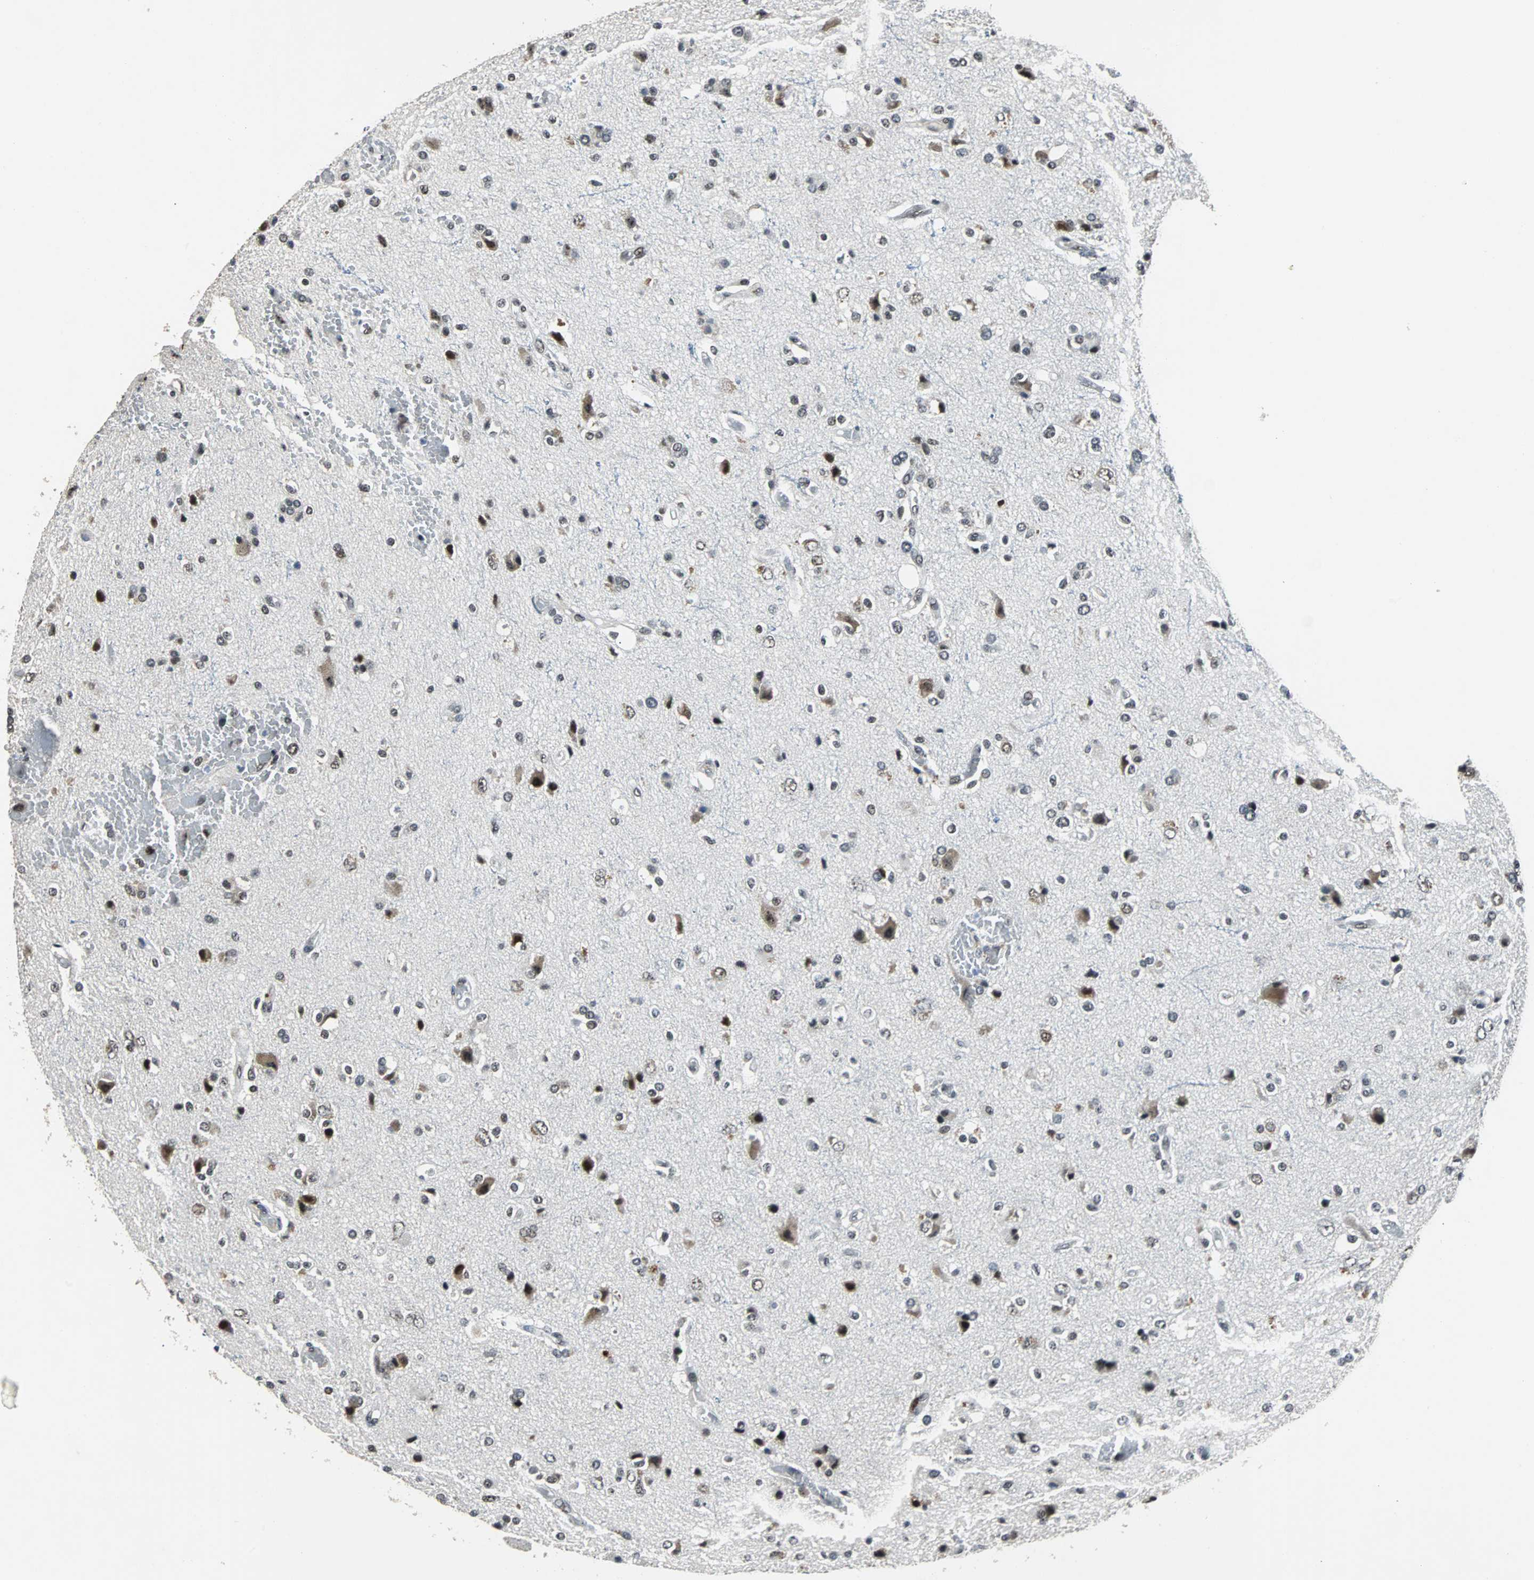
{"staining": {"intensity": "strong", "quantity": "<25%", "location": "cytoplasmic/membranous,nuclear"}, "tissue": "glioma", "cell_type": "Tumor cells", "image_type": "cancer", "snomed": [{"axis": "morphology", "description": "Glioma, malignant, High grade"}, {"axis": "topography", "description": "Brain"}], "caption": "This micrograph demonstrates glioma stained with immunohistochemistry (IHC) to label a protein in brown. The cytoplasmic/membranous and nuclear of tumor cells show strong positivity for the protein. Nuclei are counter-stained blue.", "gene": "USP28", "patient": {"sex": "male", "age": 47}}